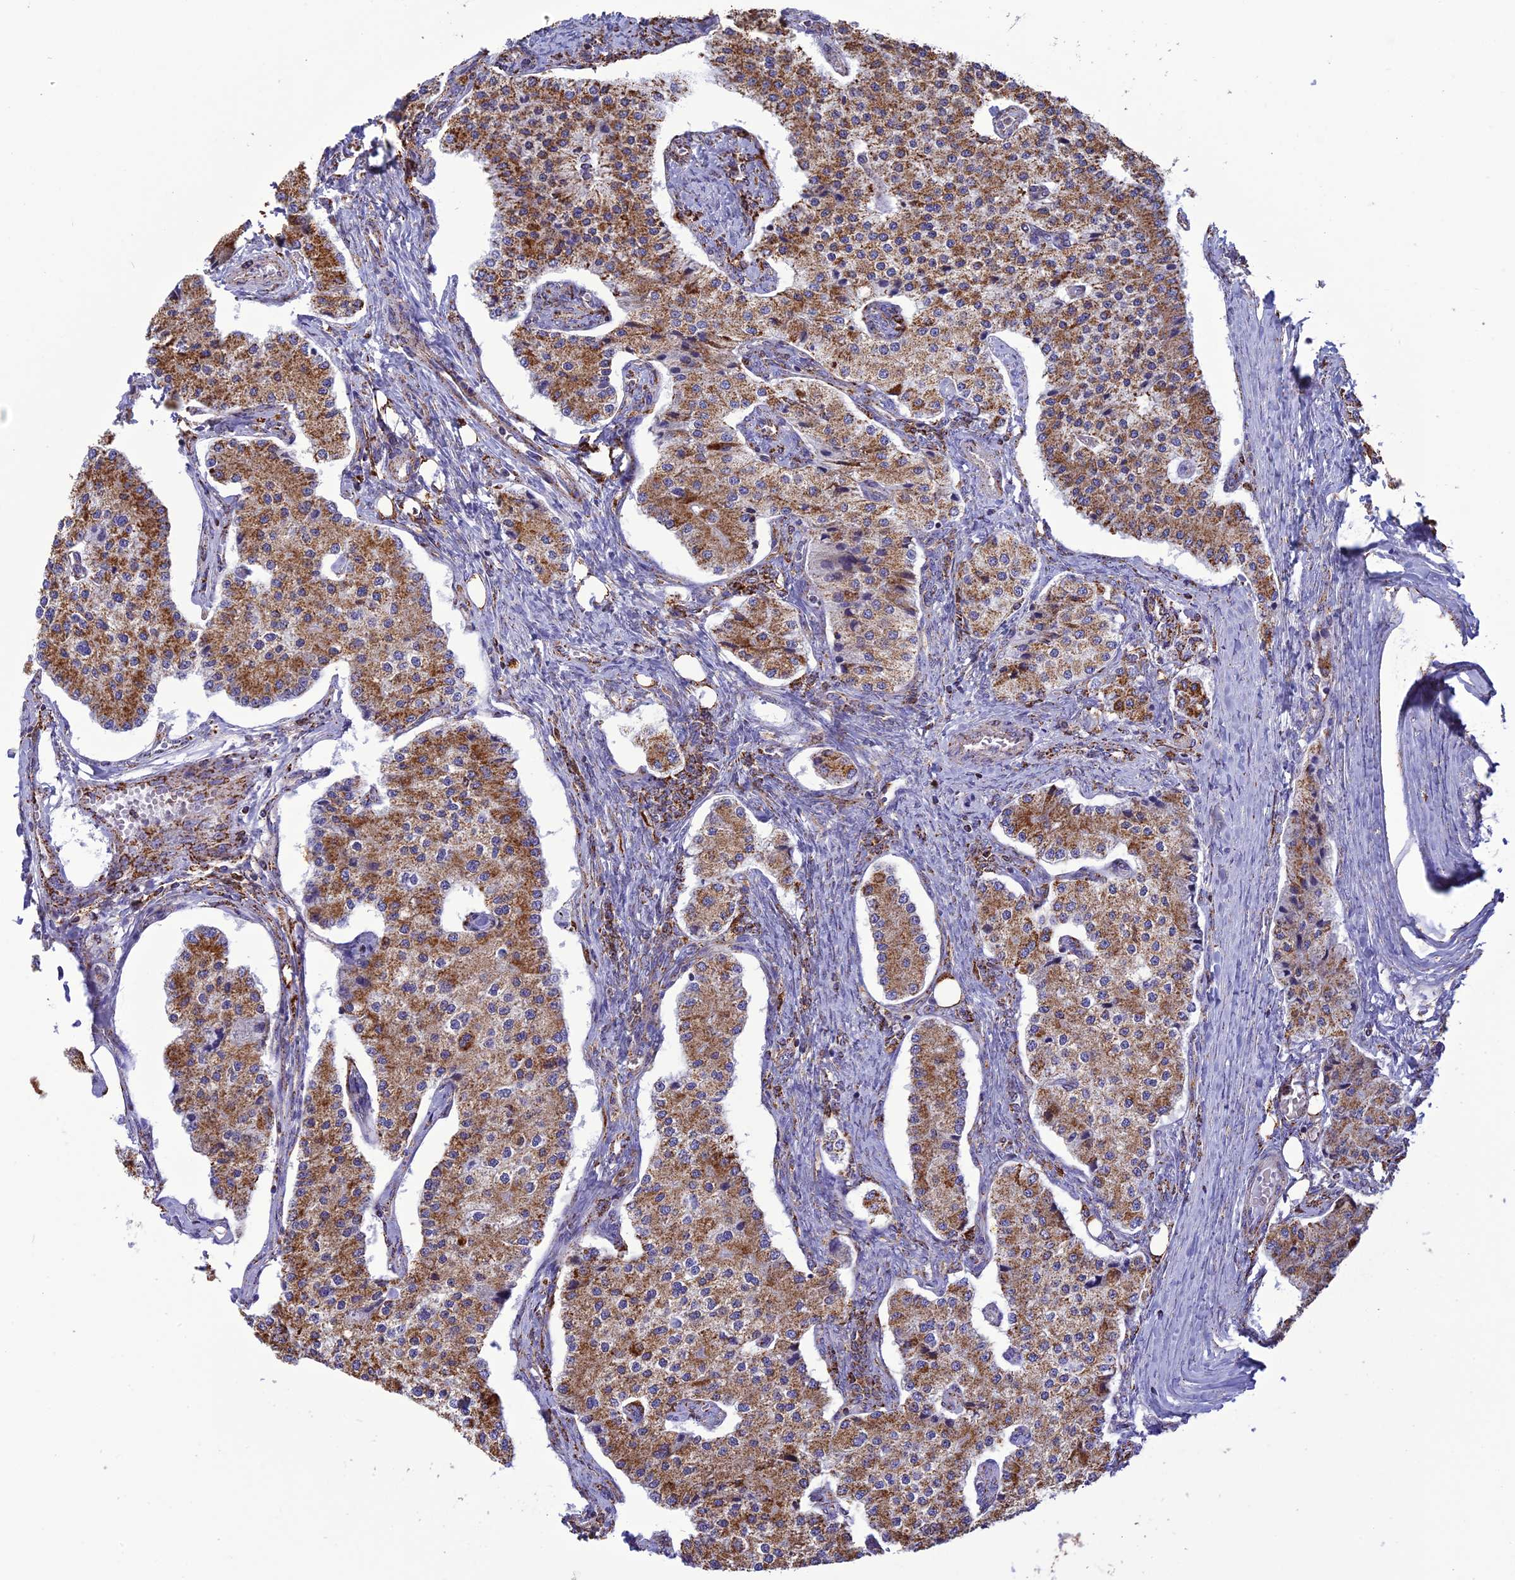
{"staining": {"intensity": "moderate", "quantity": ">75%", "location": "cytoplasmic/membranous"}, "tissue": "carcinoid", "cell_type": "Tumor cells", "image_type": "cancer", "snomed": [{"axis": "morphology", "description": "Carcinoid, malignant, NOS"}, {"axis": "topography", "description": "Colon"}], "caption": "A micrograph of malignant carcinoid stained for a protein exhibits moderate cytoplasmic/membranous brown staining in tumor cells.", "gene": "KCNG1", "patient": {"sex": "female", "age": 52}}